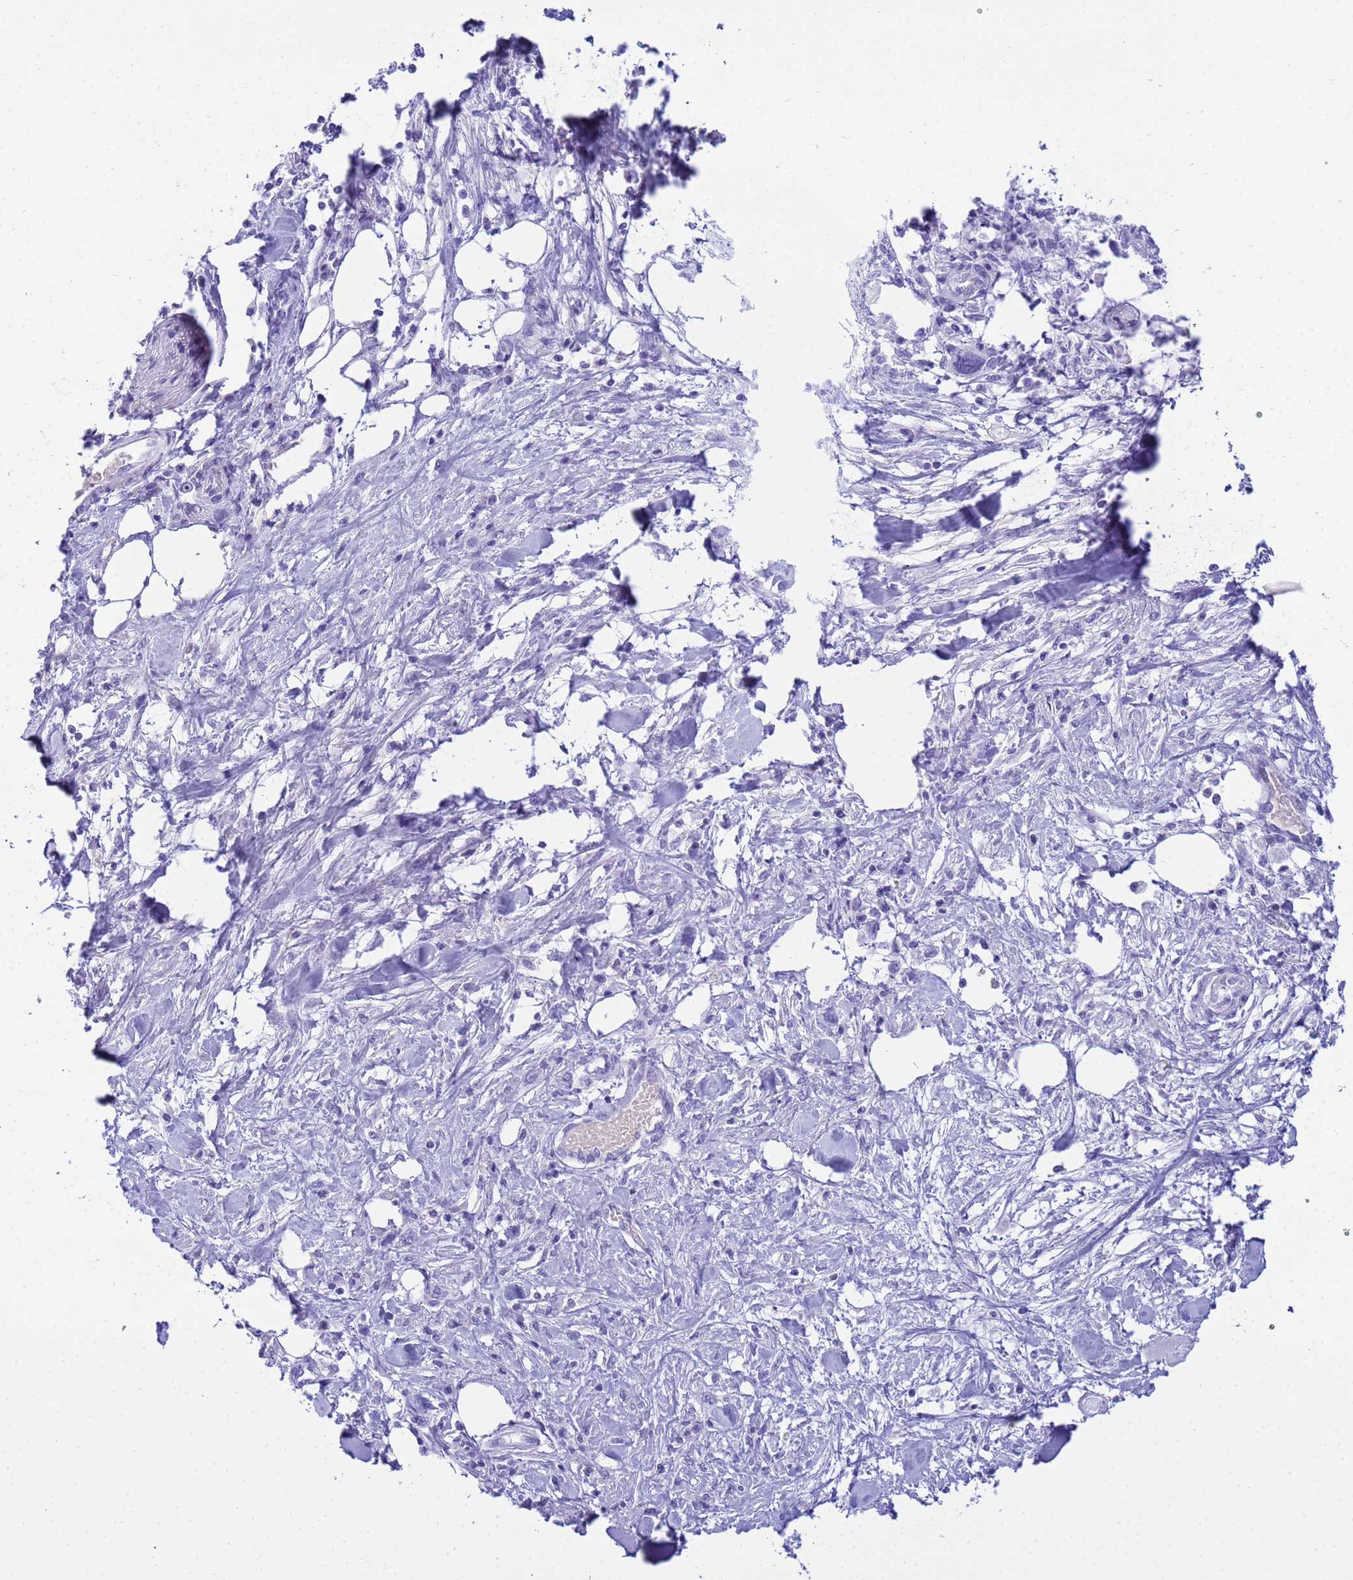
{"staining": {"intensity": "negative", "quantity": "none", "location": "none"}, "tissue": "pancreatic cancer", "cell_type": "Tumor cells", "image_type": "cancer", "snomed": [{"axis": "morphology", "description": "Adenocarcinoma, NOS"}, {"axis": "topography", "description": "Pancreas"}], "caption": "Immunohistochemistry (IHC) photomicrograph of adenocarcinoma (pancreatic) stained for a protein (brown), which shows no expression in tumor cells.", "gene": "AQP12A", "patient": {"sex": "female", "age": 50}}